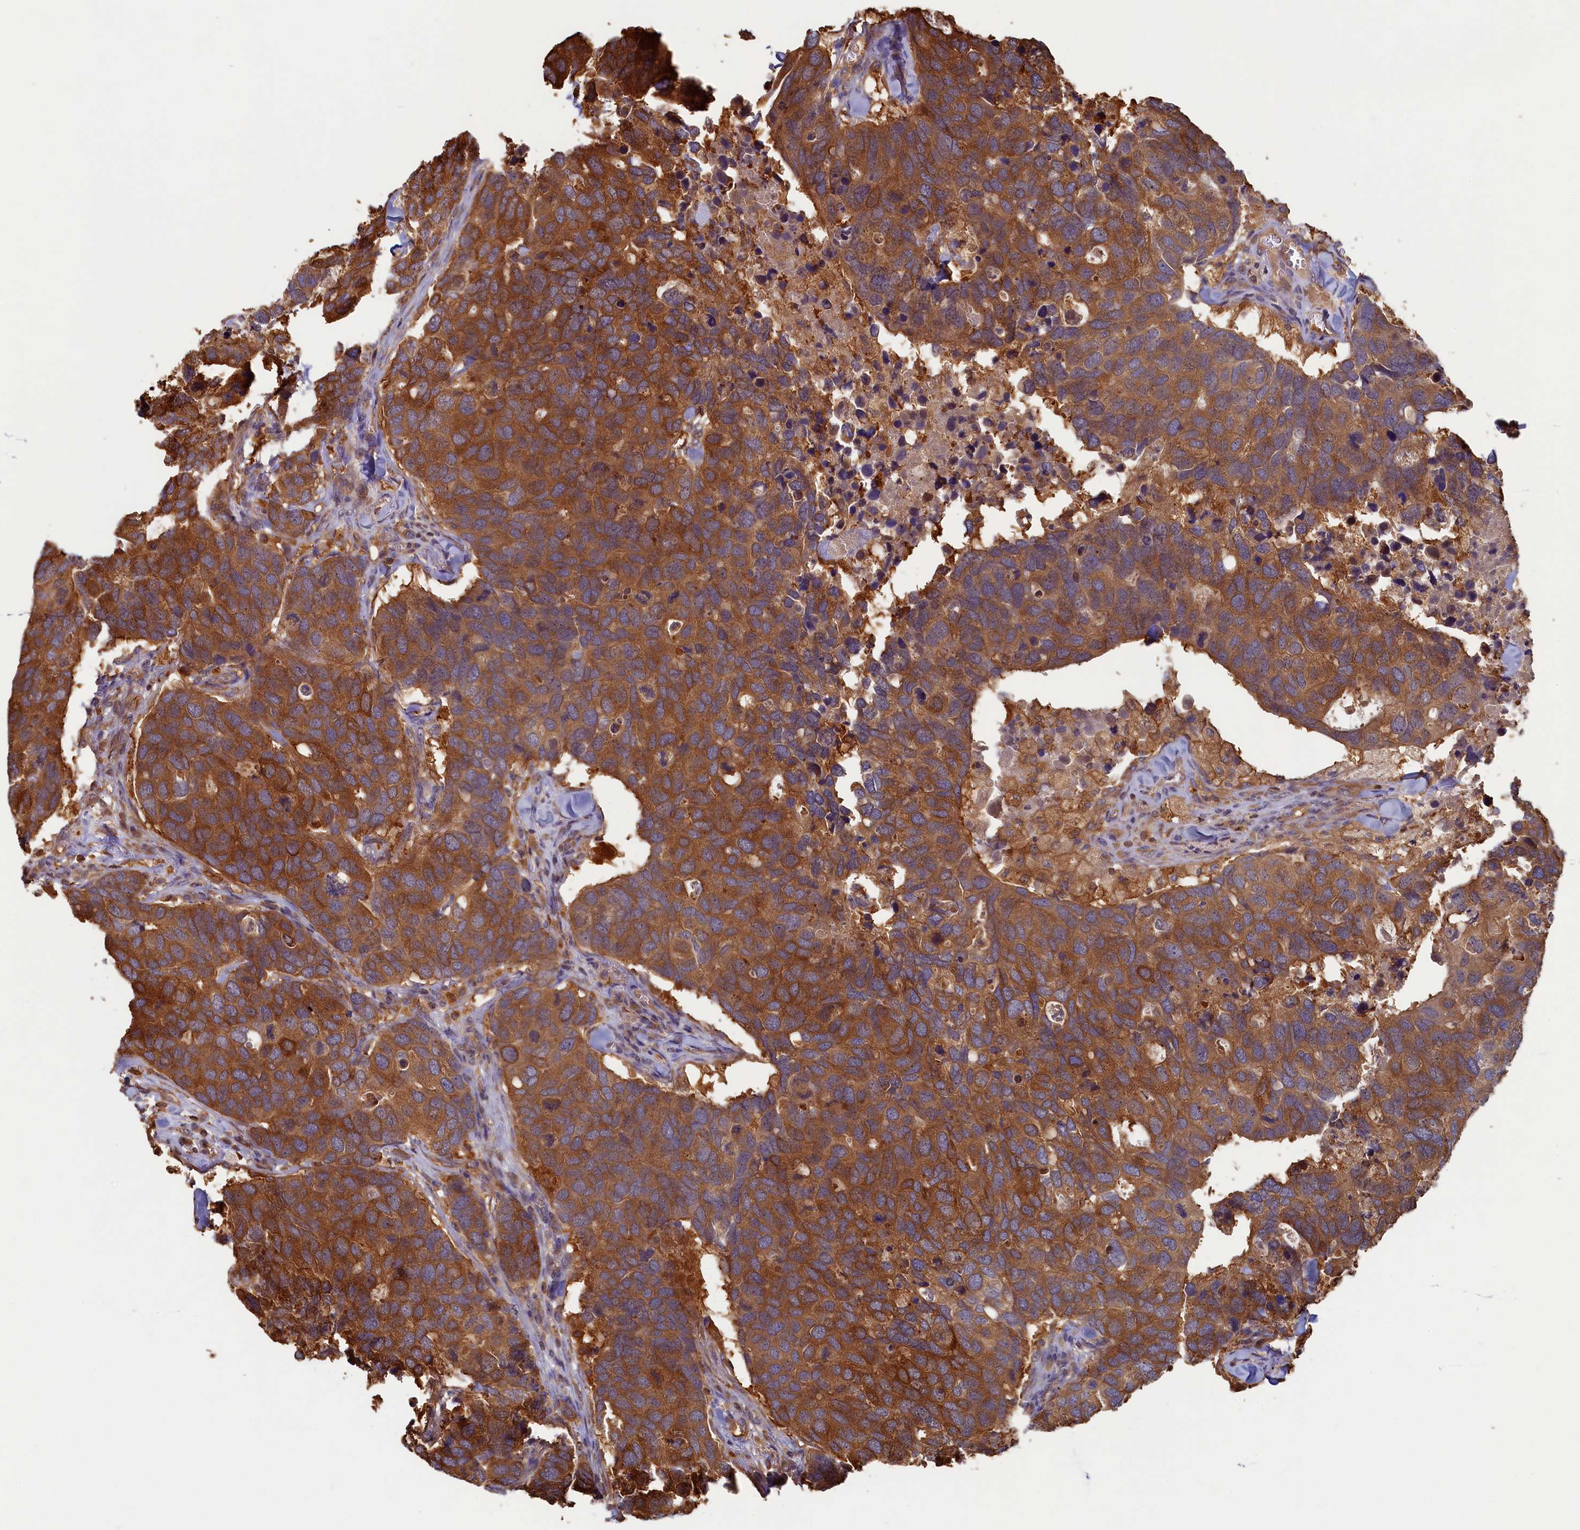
{"staining": {"intensity": "strong", "quantity": ">75%", "location": "cytoplasmic/membranous"}, "tissue": "breast cancer", "cell_type": "Tumor cells", "image_type": "cancer", "snomed": [{"axis": "morphology", "description": "Duct carcinoma"}, {"axis": "topography", "description": "Breast"}], "caption": "IHC image of neoplastic tissue: human breast cancer stained using immunohistochemistry demonstrates high levels of strong protein expression localized specifically in the cytoplasmic/membranous of tumor cells, appearing as a cytoplasmic/membranous brown color.", "gene": "TIMM8B", "patient": {"sex": "female", "age": 83}}